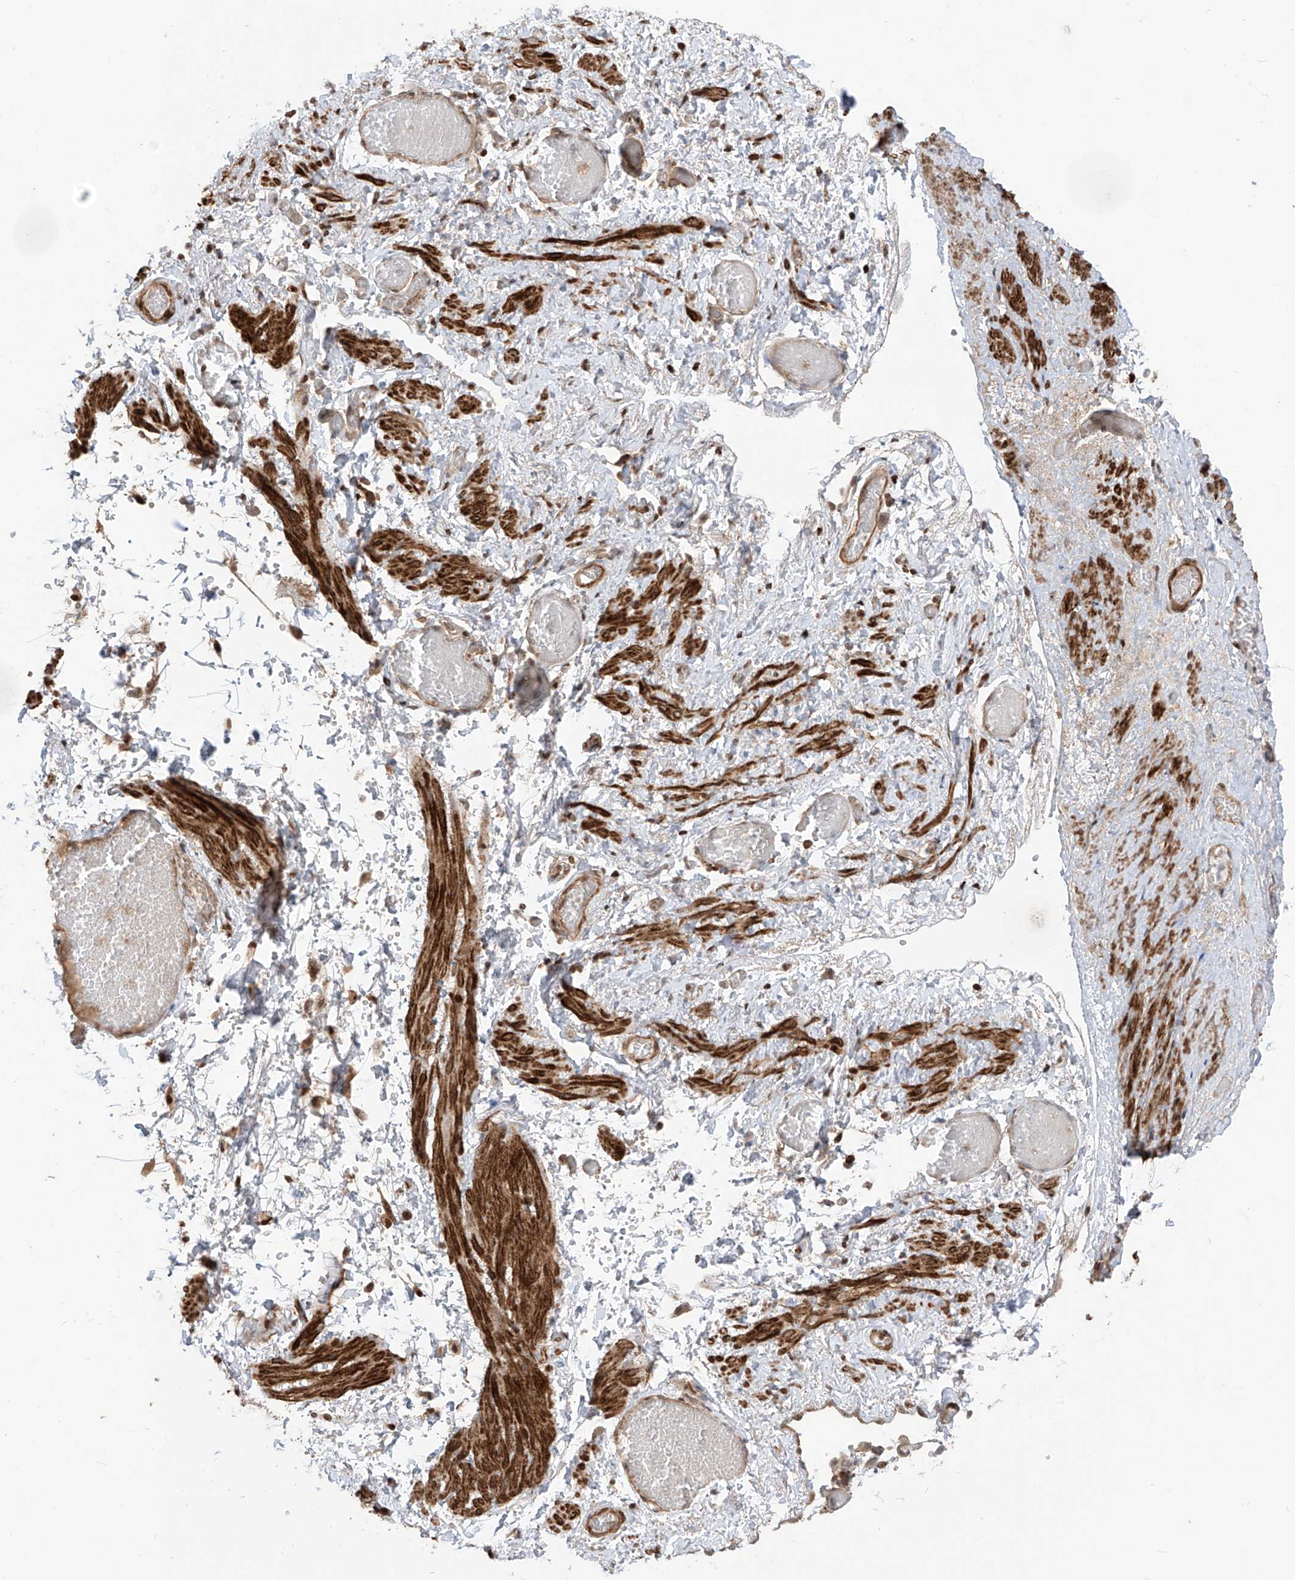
{"staining": {"intensity": "negative", "quantity": "none", "location": "none"}, "tissue": "adipose tissue", "cell_type": "Adipocytes", "image_type": "normal", "snomed": [{"axis": "morphology", "description": "Normal tissue, NOS"}, {"axis": "topography", "description": "Smooth muscle"}, {"axis": "topography", "description": "Peripheral nerve tissue"}], "caption": "IHC of normal human adipose tissue reveals no staining in adipocytes.", "gene": "LRRC74A", "patient": {"sex": "female", "age": 39}}